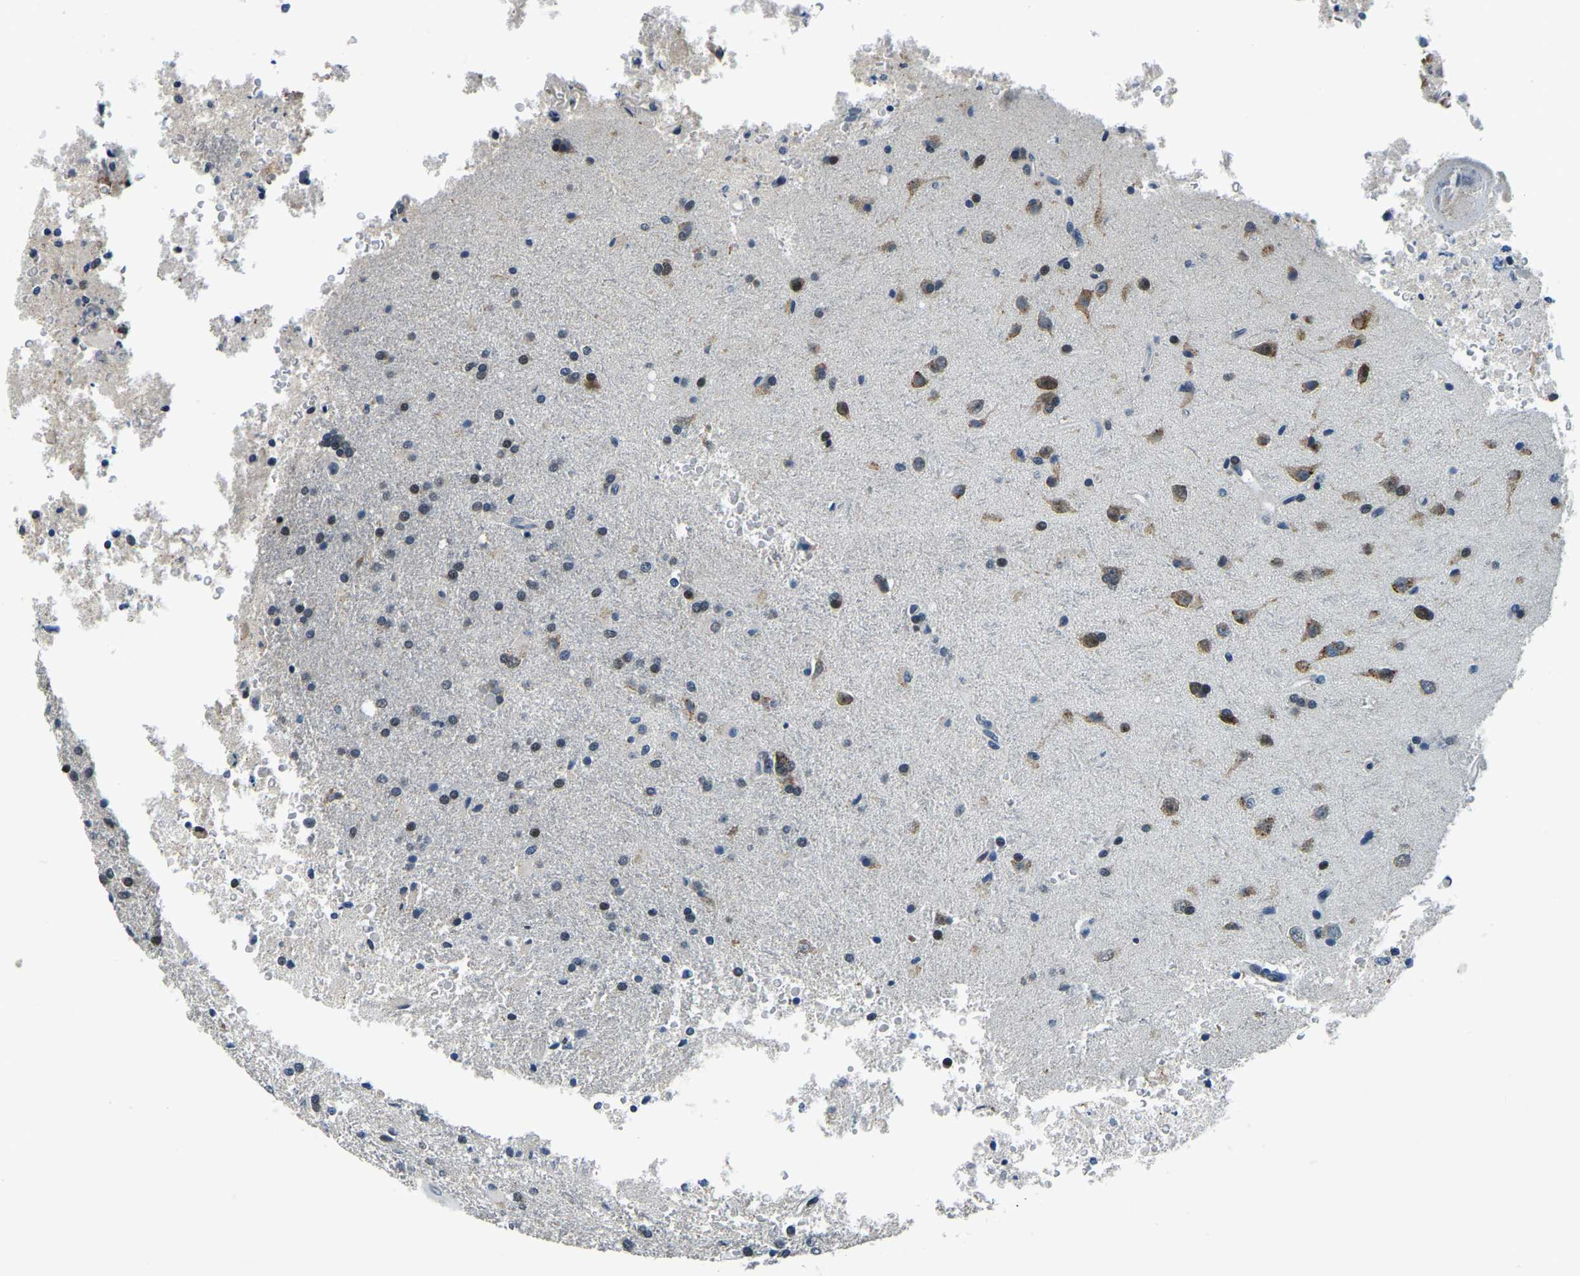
{"staining": {"intensity": "moderate", "quantity": "<25%", "location": "nuclear"}, "tissue": "glioma", "cell_type": "Tumor cells", "image_type": "cancer", "snomed": [{"axis": "morphology", "description": "Normal tissue, NOS"}, {"axis": "morphology", "description": "Glioma, malignant, High grade"}, {"axis": "topography", "description": "Cerebral cortex"}], "caption": "Brown immunohistochemical staining in malignant high-grade glioma demonstrates moderate nuclear positivity in about <25% of tumor cells. (Stains: DAB (3,3'-diaminobenzidine) in brown, nuclei in blue, Microscopy: brightfield microscopy at high magnification).", "gene": "ING2", "patient": {"sex": "male", "age": 77}}